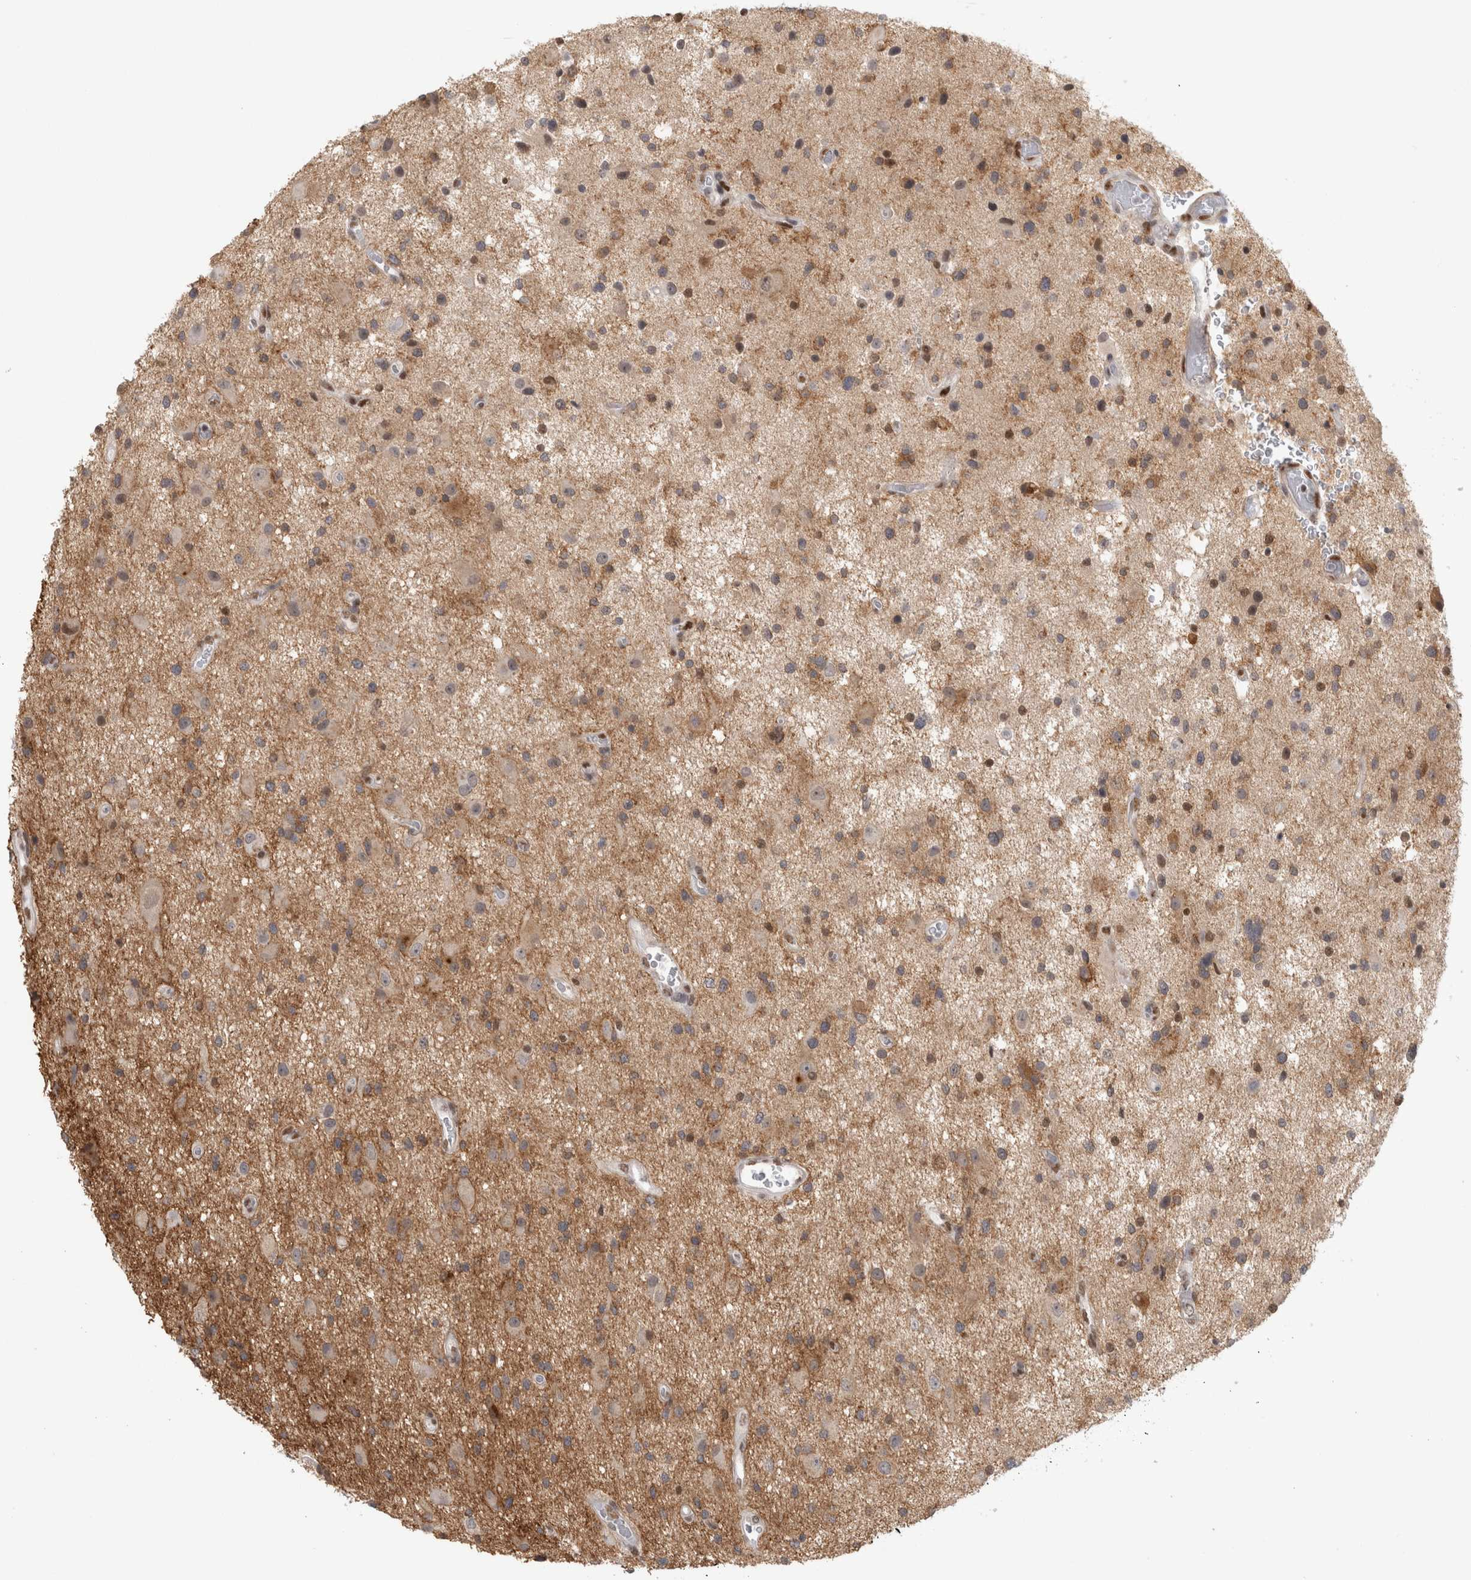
{"staining": {"intensity": "moderate", "quantity": "25%-75%", "location": "cytoplasmic/membranous"}, "tissue": "glioma", "cell_type": "Tumor cells", "image_type": "cancer", "snomed": [{"axis": "morphology", "description": "Glioma, malignant, High grade"}, {"axis": "topography", "description": "Brain"}], "caption": "Malignant glioma (high-grade) stained for a protein (brown) displays moderate cytoplasmic/membranous positive staining in approximately 25%-75% of tumor cells.", "gene": "SRARP", "patient": {"sex": "male", "age": 33}}